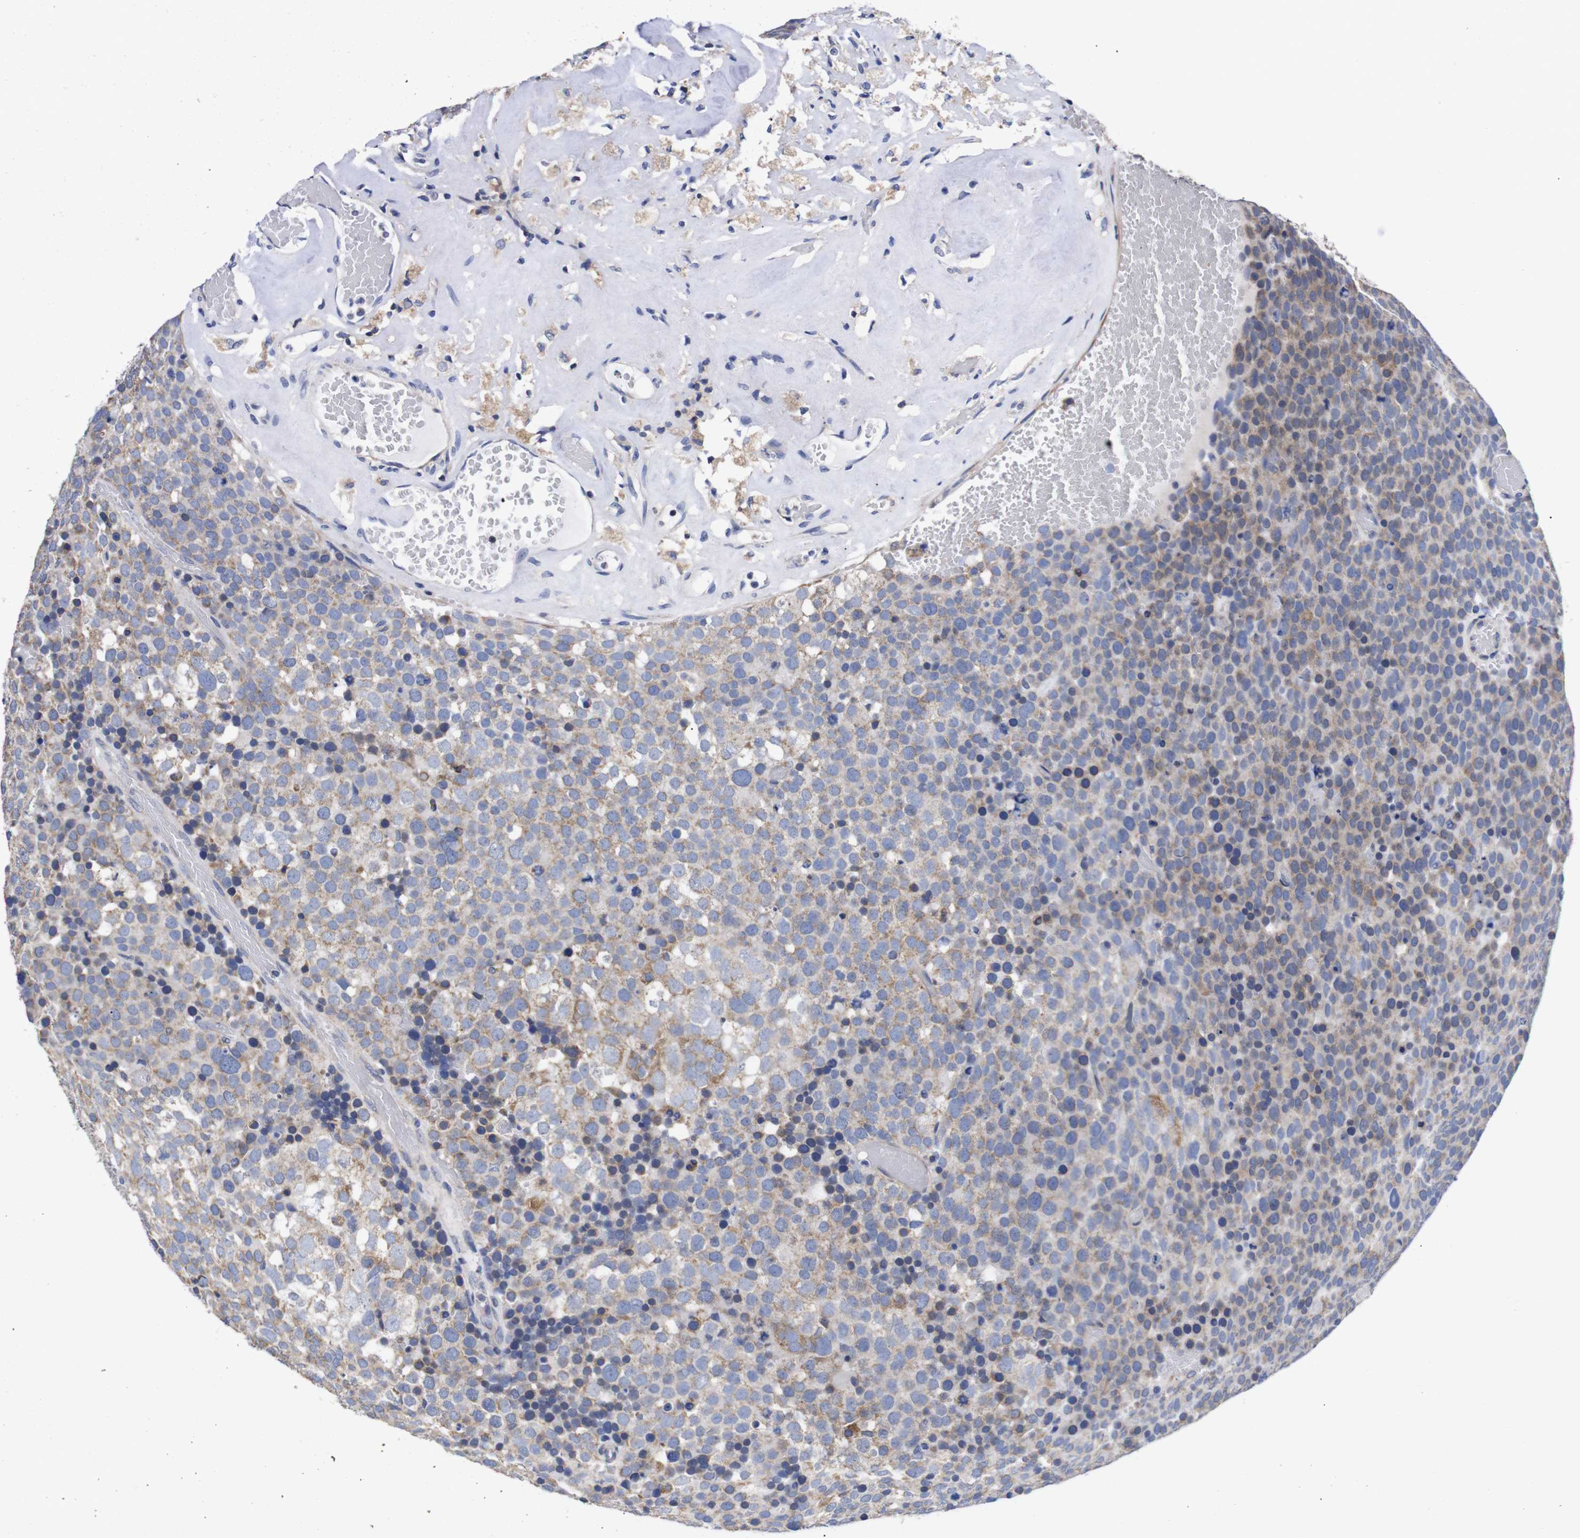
{"staining": {"intensity": "weak", "quantity": "25%-75%", "location": "cytoplasmic/membranous"}, "tissue": "testis cancer", "cell_type": "Tumor cells", "image_type": "cancer", "snomed": [{"axis": "morphology", "description": "Seminoma, NOS"}, {"axis": "topography", "description": "Testis"}], "caption": "High-power microscopy captured an IHC photomicrograph of testis cancer (seminoma), revealing weak cytoplasmic/membranous staining in about 25%-75% of tumor cells. The staining is performed using DAB (3,3'-diaminobenzidine) brown chromogen to label protein expression. The nuclei are counter-stained blue using hematoxylin.", "gene": "OPN3", "patient": {"sex": "male", "age": 71}}